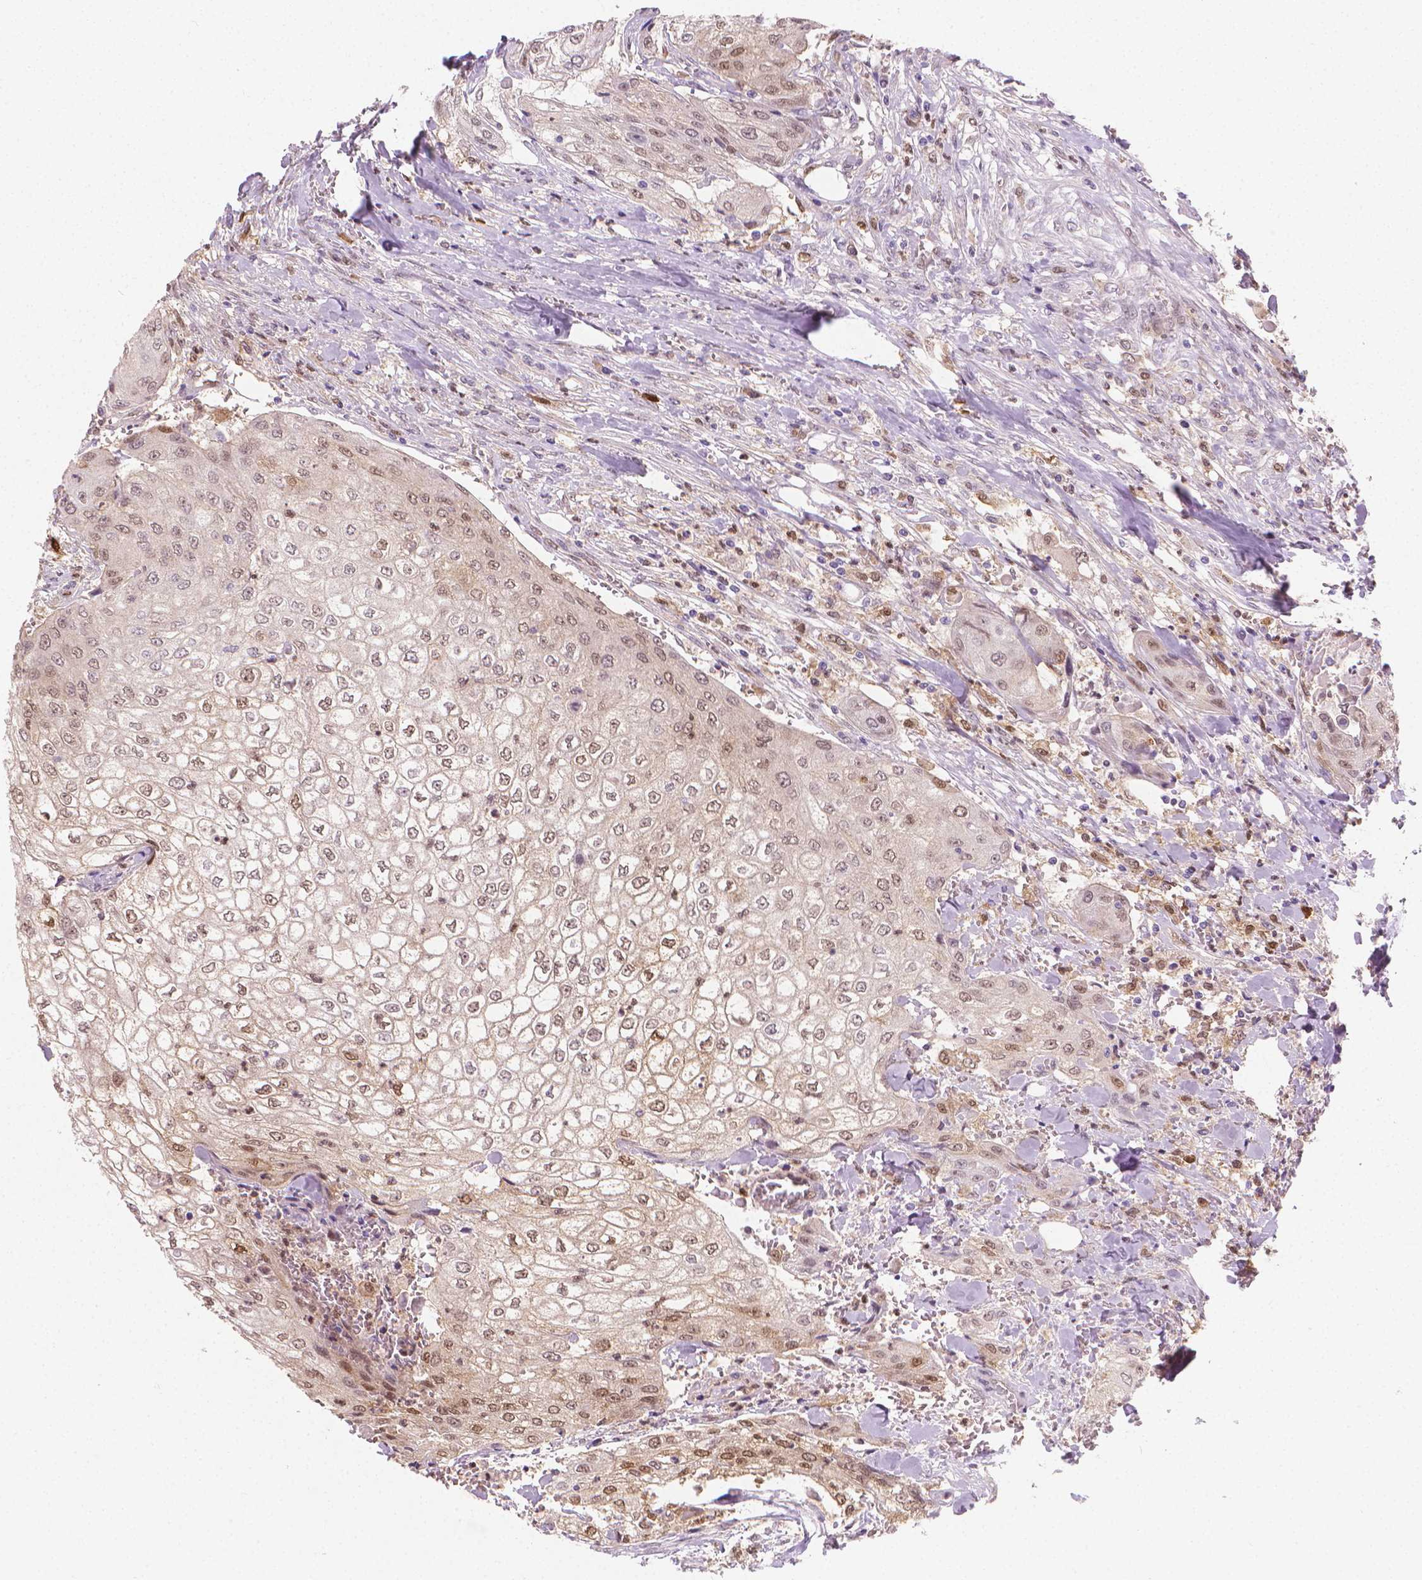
{"staining": {"intensity": "weak", "quantity": "25%-75%", "location": "nuclear"}, "tissue": "urothelial cancer", "cell_type": "Tumor cells", "image_type": "cancer", "snomed": [{"axis": "morphology", "description": "Urothelial carcinoma, High grade"}, {"axis": "topography", "description": "Urinary bladder"}], "caption": "Tumor cells display weak nuclear expression in about 25%-75% of cells in urothelial carcinoma (high-grade). (IHC, brightfield microscopy, high magnification).", "gene": "TNFAIP2", "patient": {"sex": "male", "age": 62}}